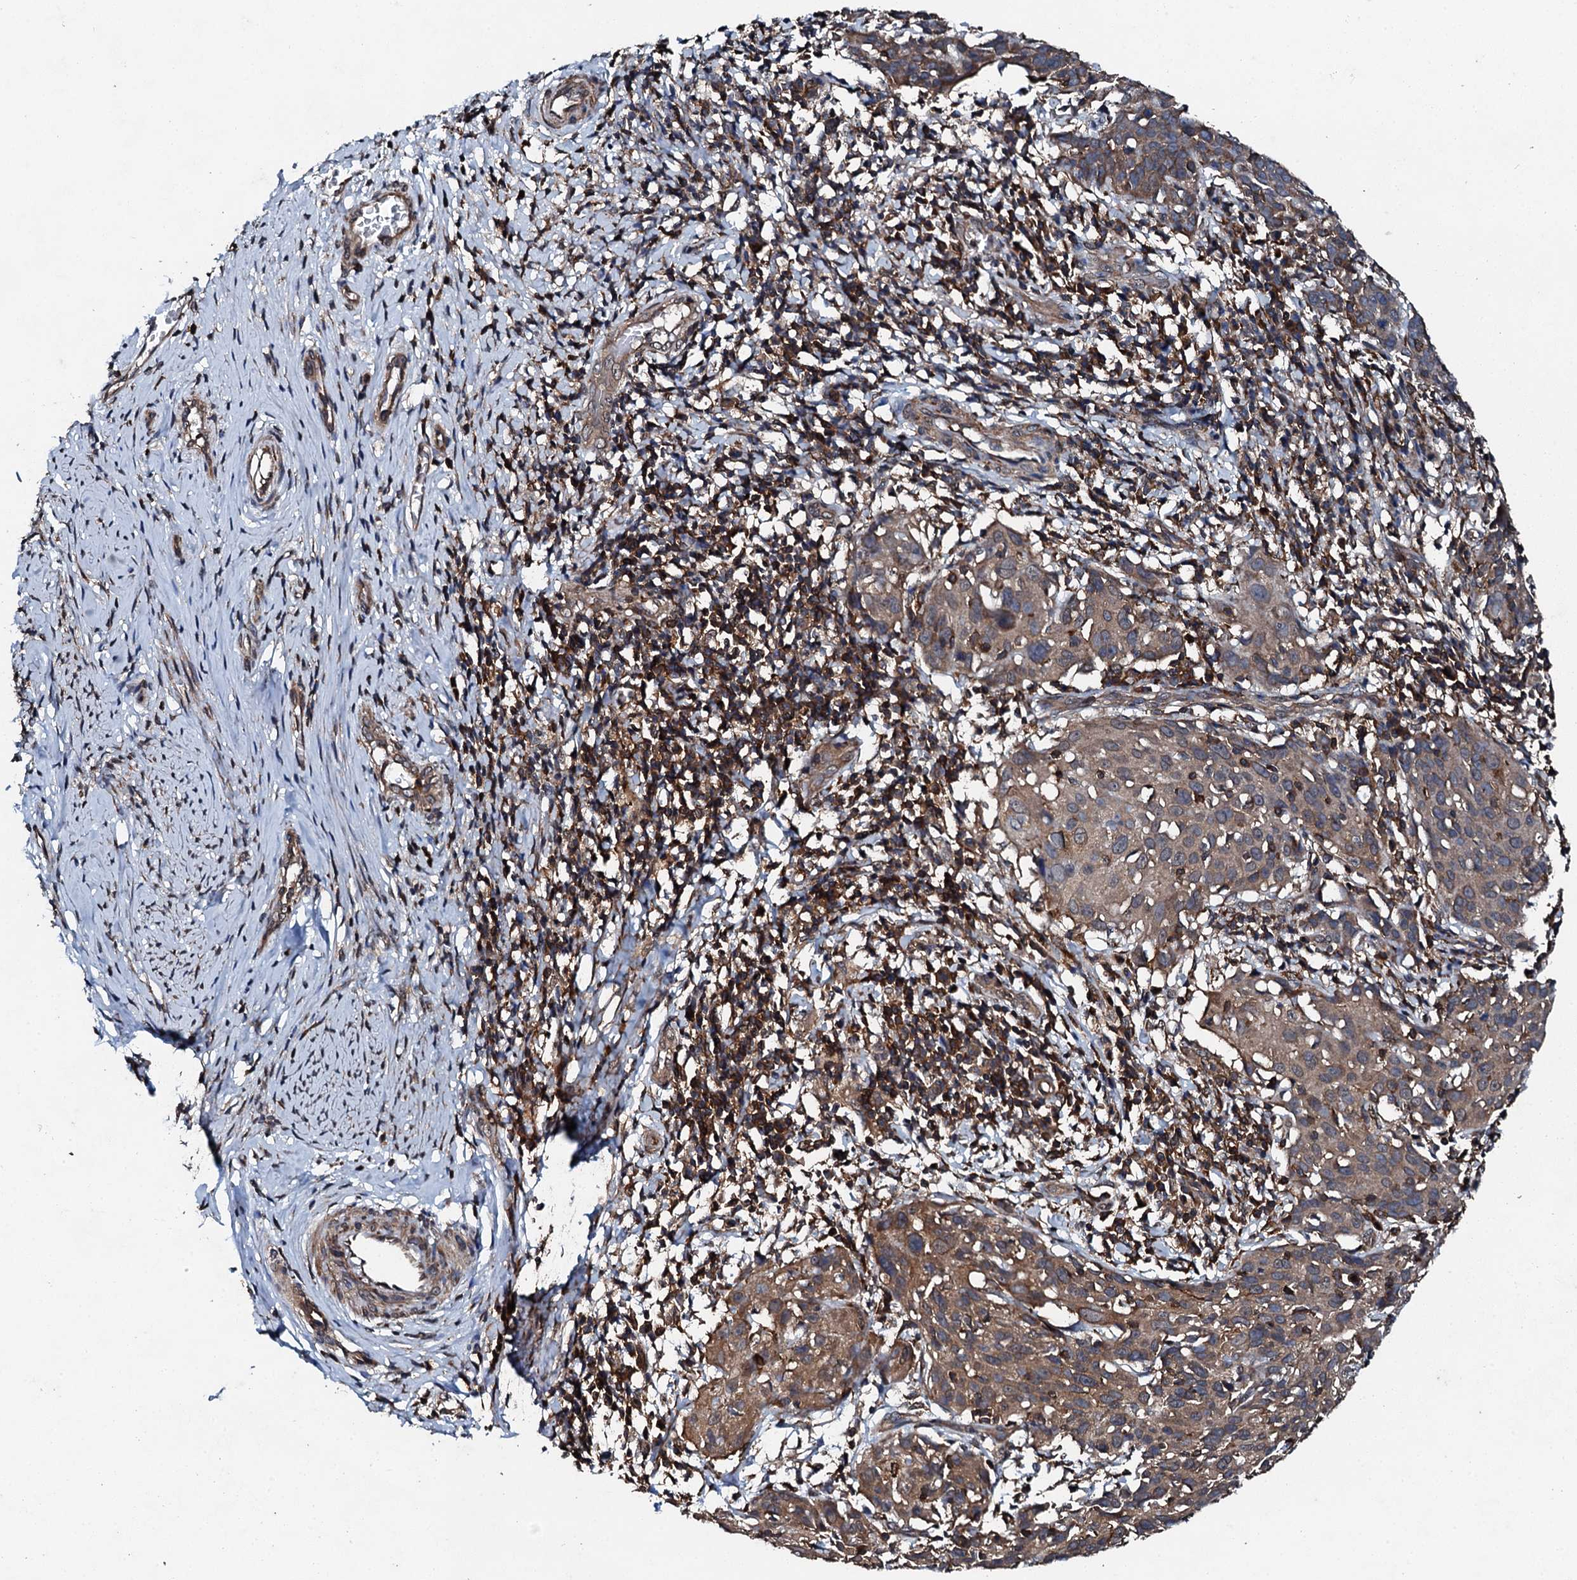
{"staining": {"intensity": "weak", "quantity": ">75%", "location": "cytoplasmic/membranous"}, "tissue": "cervical cancer", "cell_type": "Tumor cells", "image_type": "cancer", "snomed": [{"axis": "morphology", "description": "Squamous cell carcinoma, NOS"}, {"axis": "topography", "description": "Cervix"}], "caption": "Brown immunohistochemical staining in human cervical cancer shows weak cytoplasmic/membranous positivity in approximately >75% of tumor cells. The staining is performed using DAB (3,3'-diaminobenzidine) brown chromogen to label protein expression. The nuclei are counter-stained blue using hematoxylin.", "gene": "EDC4", "patient": {"sex": "female", "age": 50}}